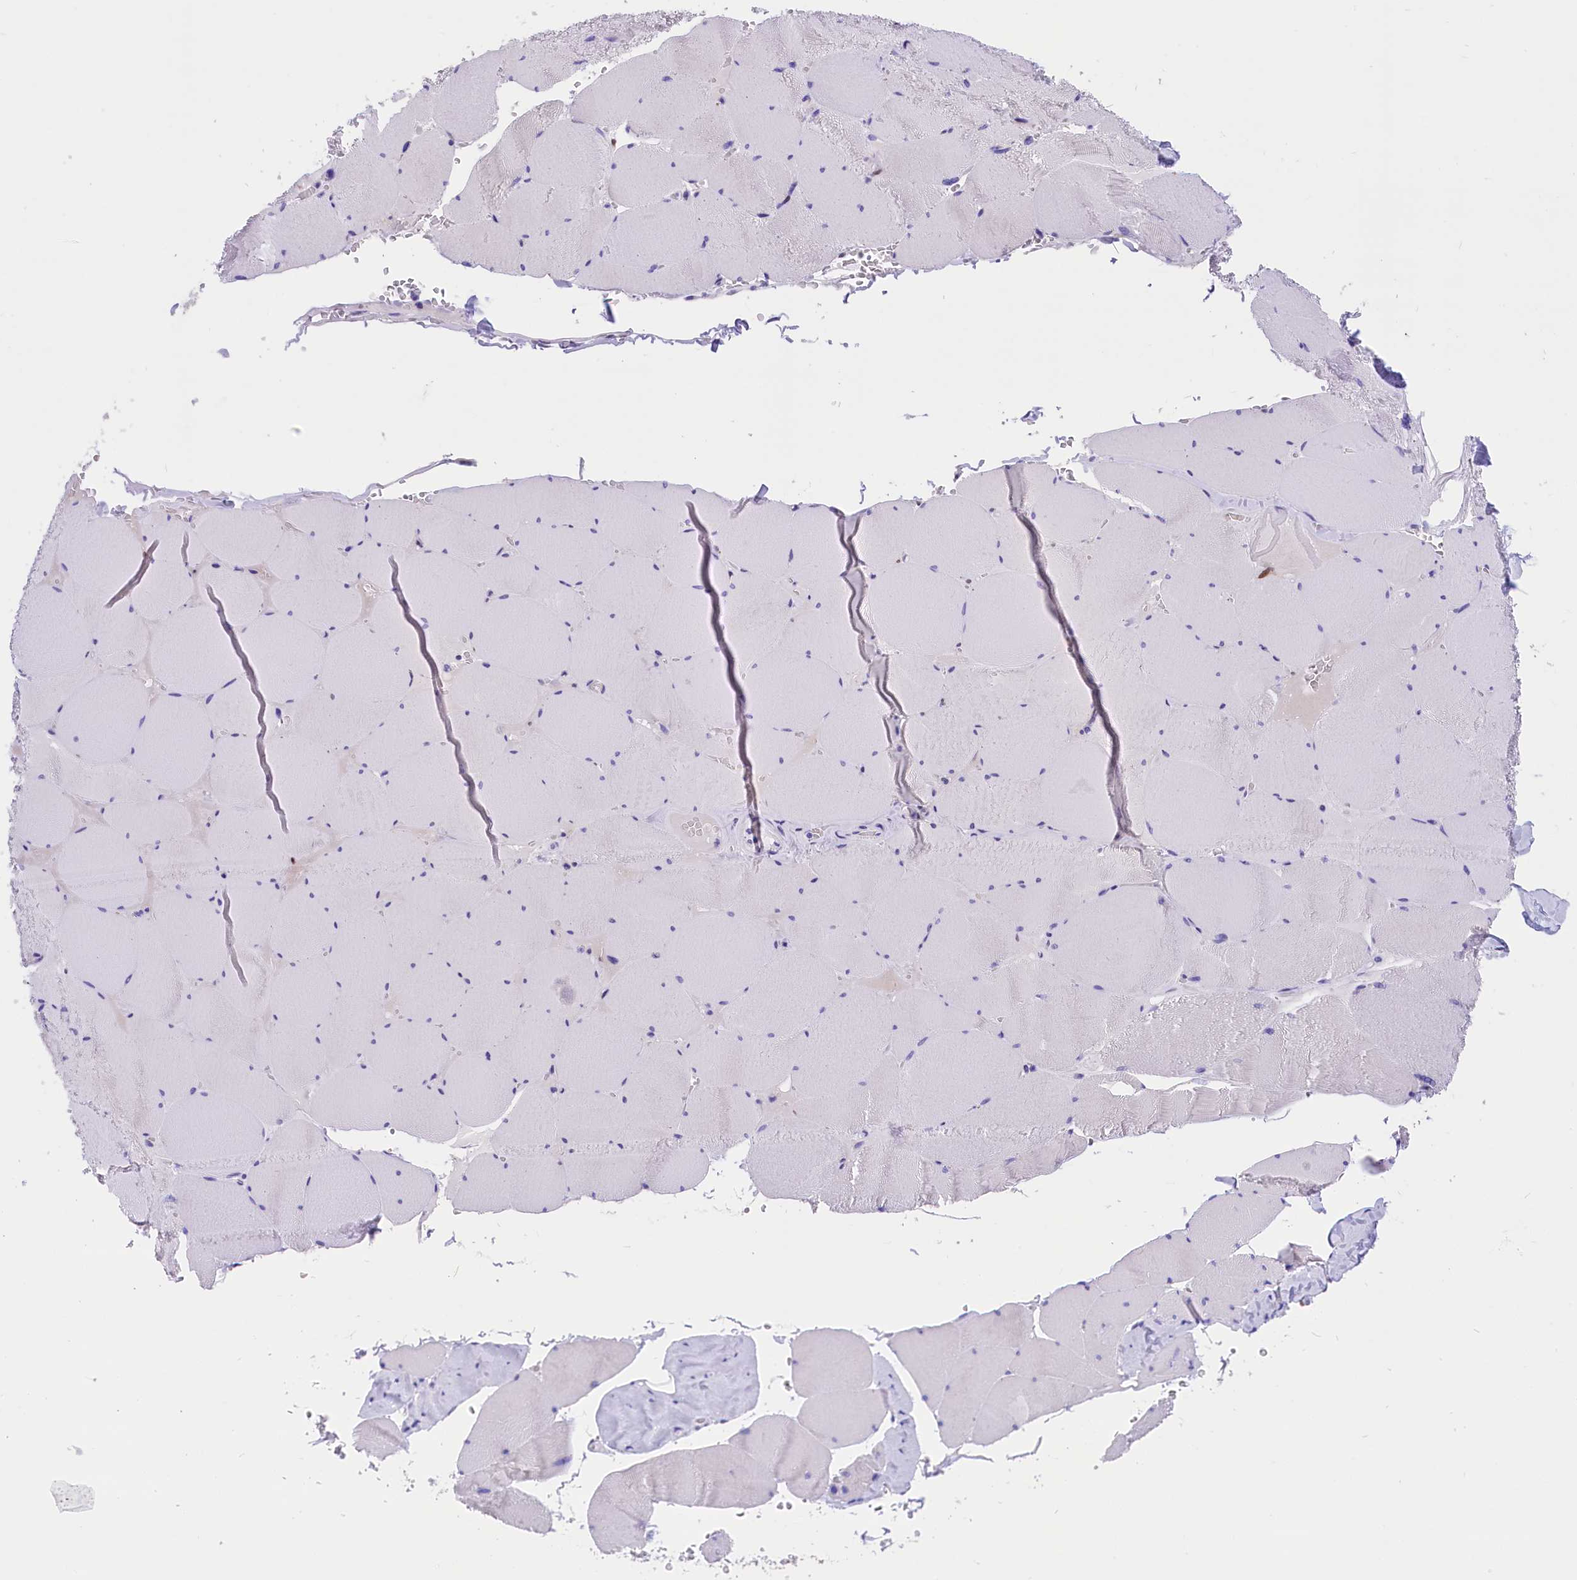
{"staining": {"intensity": "negative", "quantity": "none", "location": "none"}, "tissue": "skeletal muscle", "cell_type": "Myocytes", "image_type": "normal", "snomed": [{"axis": "morphology", "description": "Normal tissue, NOS"}, {"axis": "topography", "description": "Skeletal muscle"}, {"axis": "topography", "description": "Head-Neck"}], "caption": "Immunohistochemistry image of benign skeletal muscle: human skeletal muscle stained with DAB (3,3'-diaminobenzidine) demonstrates no significant protein expression in myocytes. (DAB immunohistochemistry with hematoxylin counter stain).", "gene": "ABAT", "patient": {"sex": "male", "age": 66}}